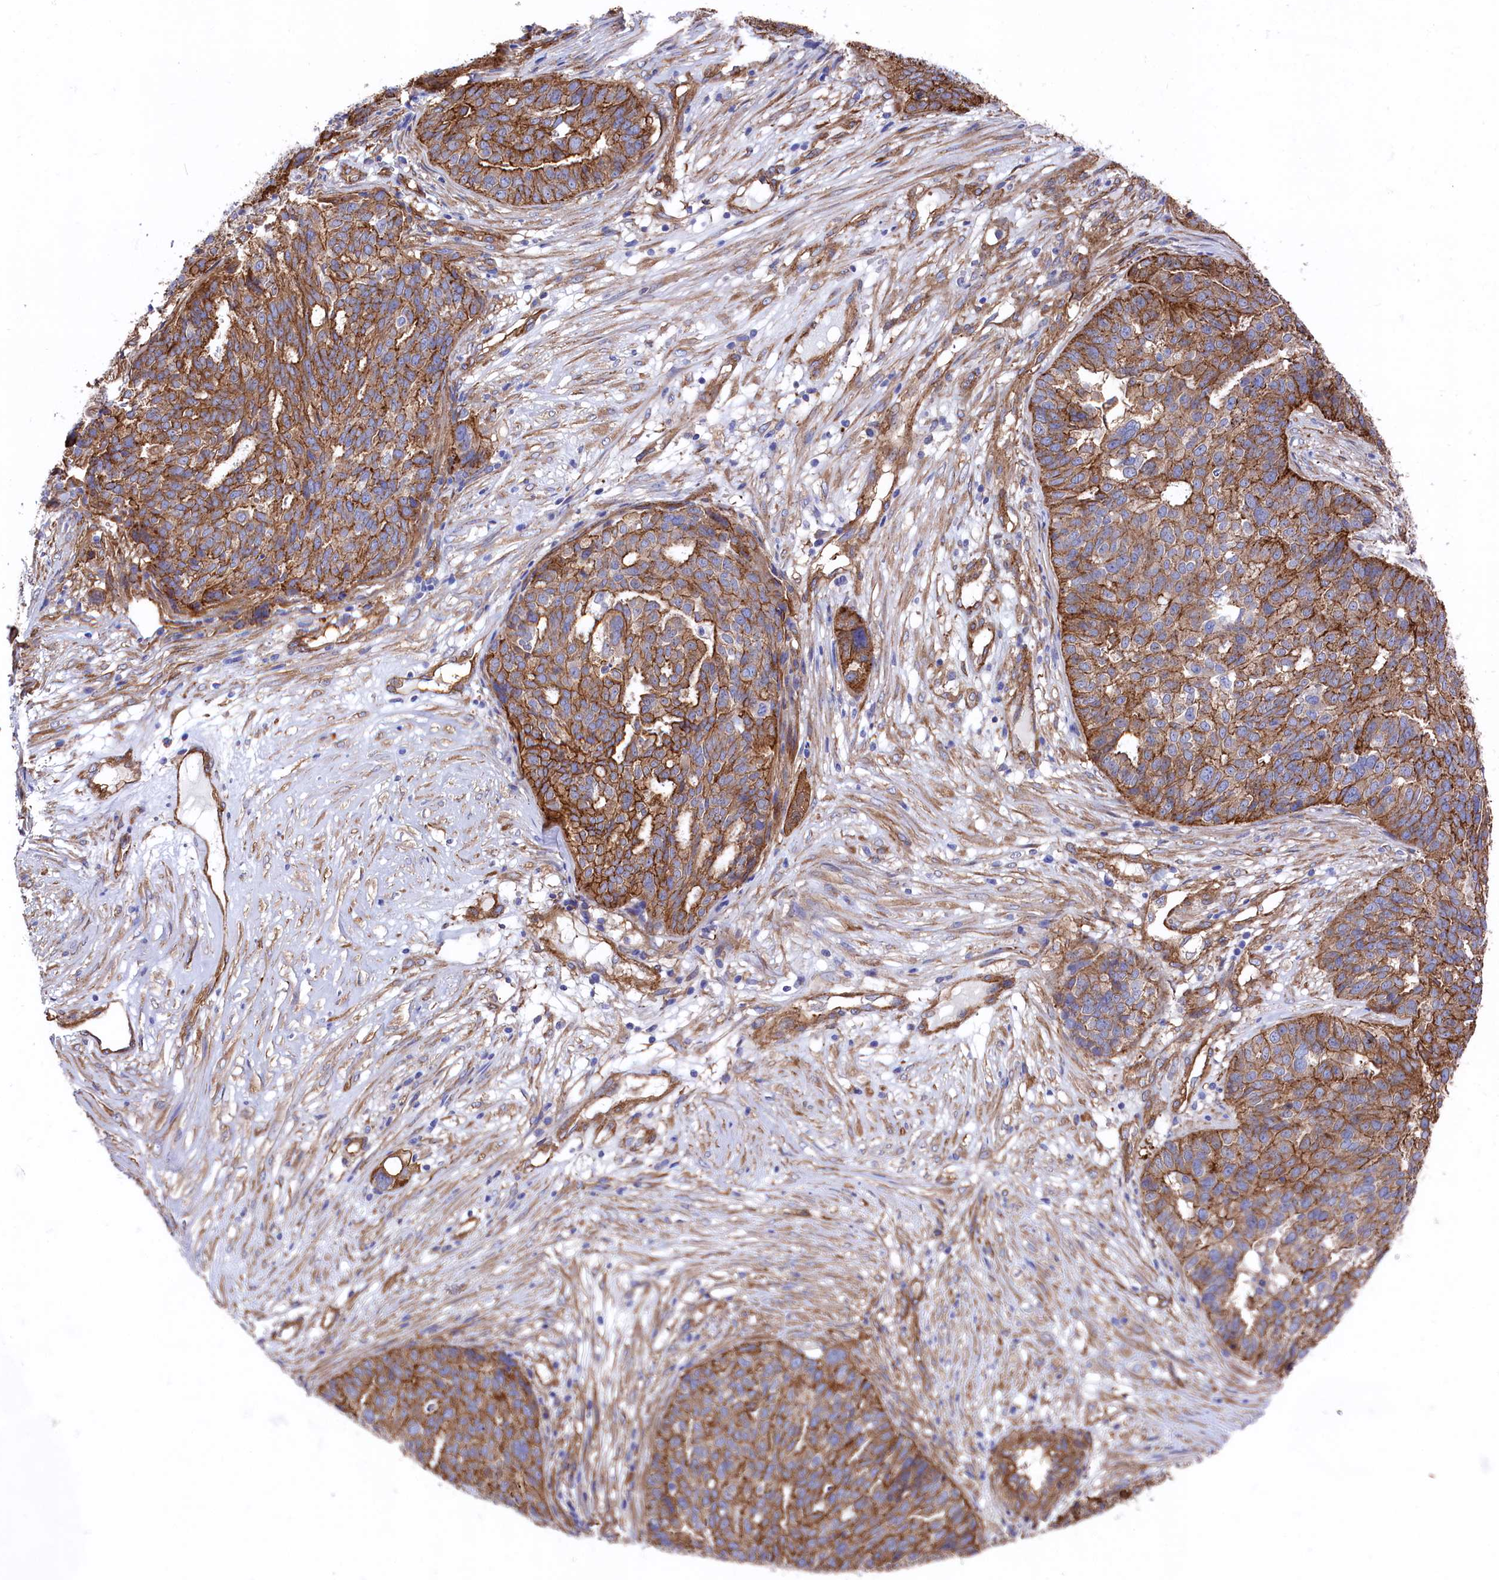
{"staining": {"intensity": "strong", "quantity": ">75%", "location": "cytoplasmic/membranous"}, "tissue": "ovarian cancer", "cell_type": "Tumor cells", "image_type": "cancer", "snomed": [{"axis": "morphology", "description": "Cystadenocarcinoma, serous, NOS"}, {"axis": "topography", "description": "Ovary"}], "caption": "Human ovarian serous cystadenocarcinoma stained for a protein (brown) reveals strong cytoplasmic/membranous positive positivity in approximately >75% of tumor cells.", "gene": "TNKS1BP1", "patient": {"sex": "female", "age": 59}}